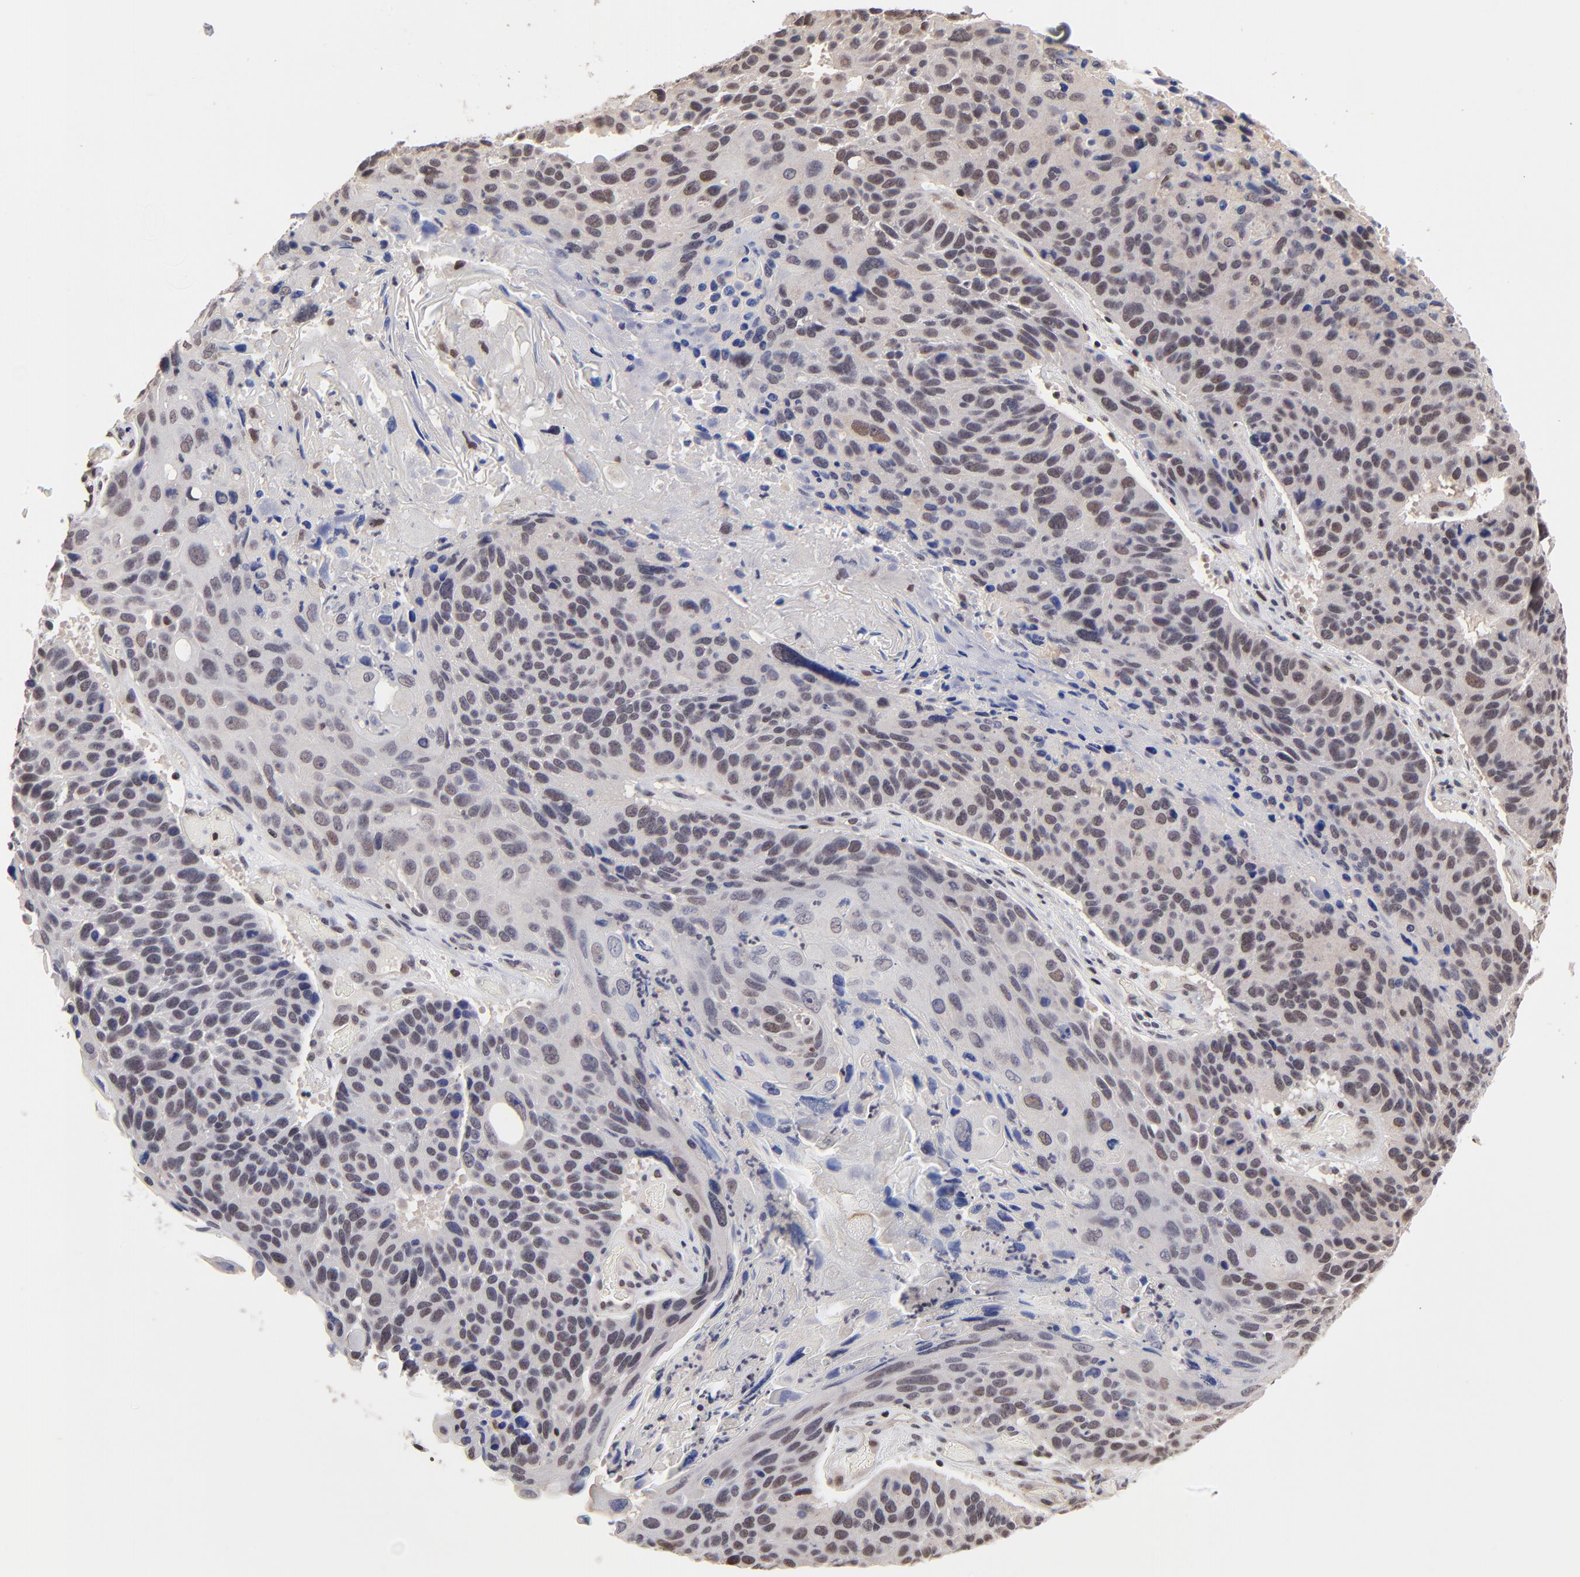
{"staining": {"intensity": "weak", "quantity": "25%-75%", "location": "nuclear"}, "tissue": "lung cancer", "cell_type": "Tumor cells", "image_type": "cancer", "snomed": [{"axis": "morphology", "description": "Squamous cell carcinoma, NOS"}, {"axis": "topography", "description": "Lung"}], "caption": "Human lung cancer (squamous cell carcinoma) stained for a protein (brown) demonstrates weak nuclear positive staining in about 25%-75% of tumor cells.", "gene": "DSN1", "patient": {"sex": "male", "age": 68}}